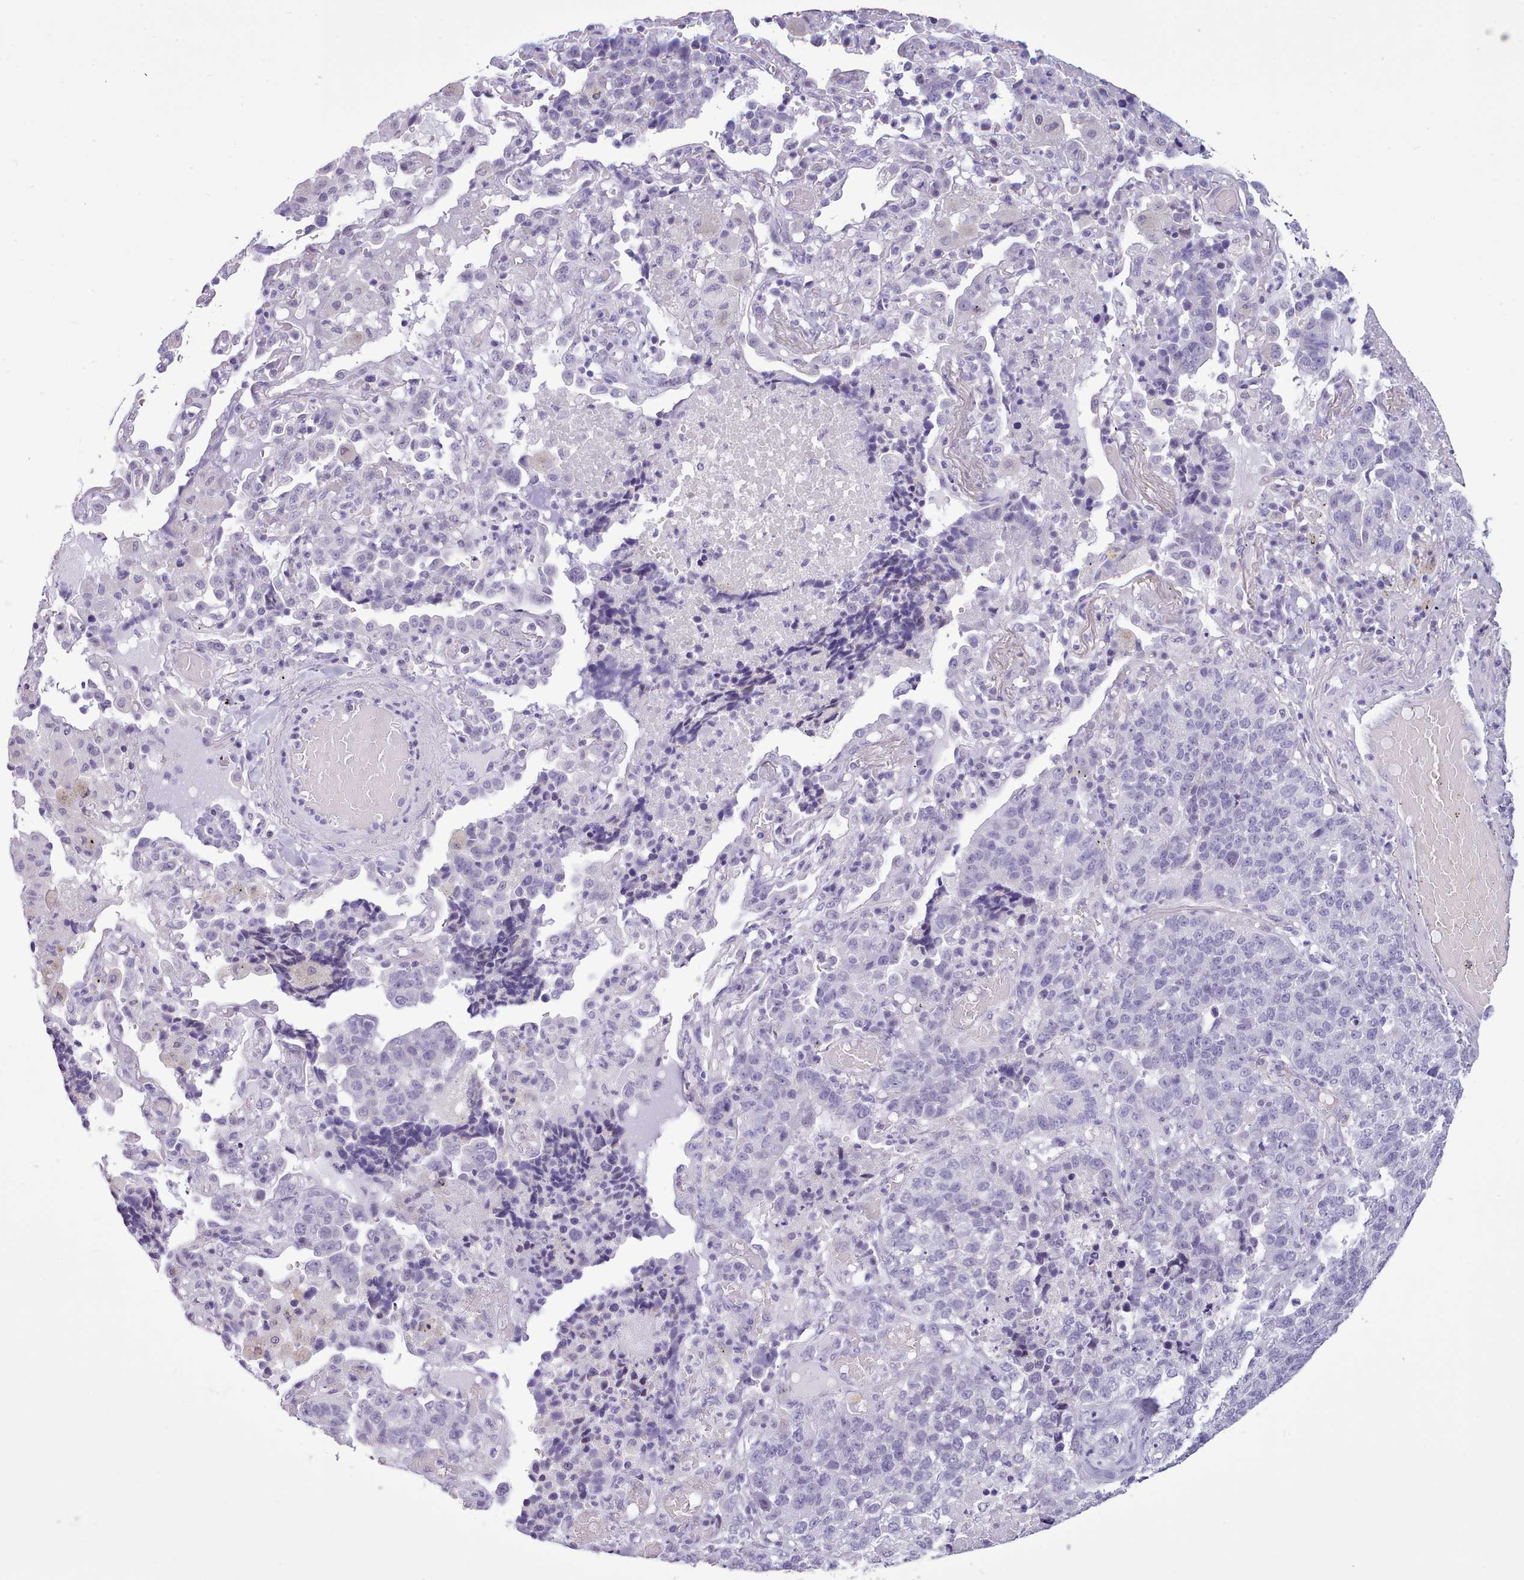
{"staining": {"intensity": "negative", "quantity": "none", "location": "none"}, "tissue": "lung cancer", "cell_type": "Tumor cells", "image_type": "cancer", "snomed": [{"axis": "morphology", "description": "Adenocarcinoma, NOS"}, {"axis": "topography", "description": "Lung"}], "caption": "Tumor cells are negative for brown protein staining in lung cancer.", "gene": "FBXO48", "patient": {"sex": "male", "age": 49}}